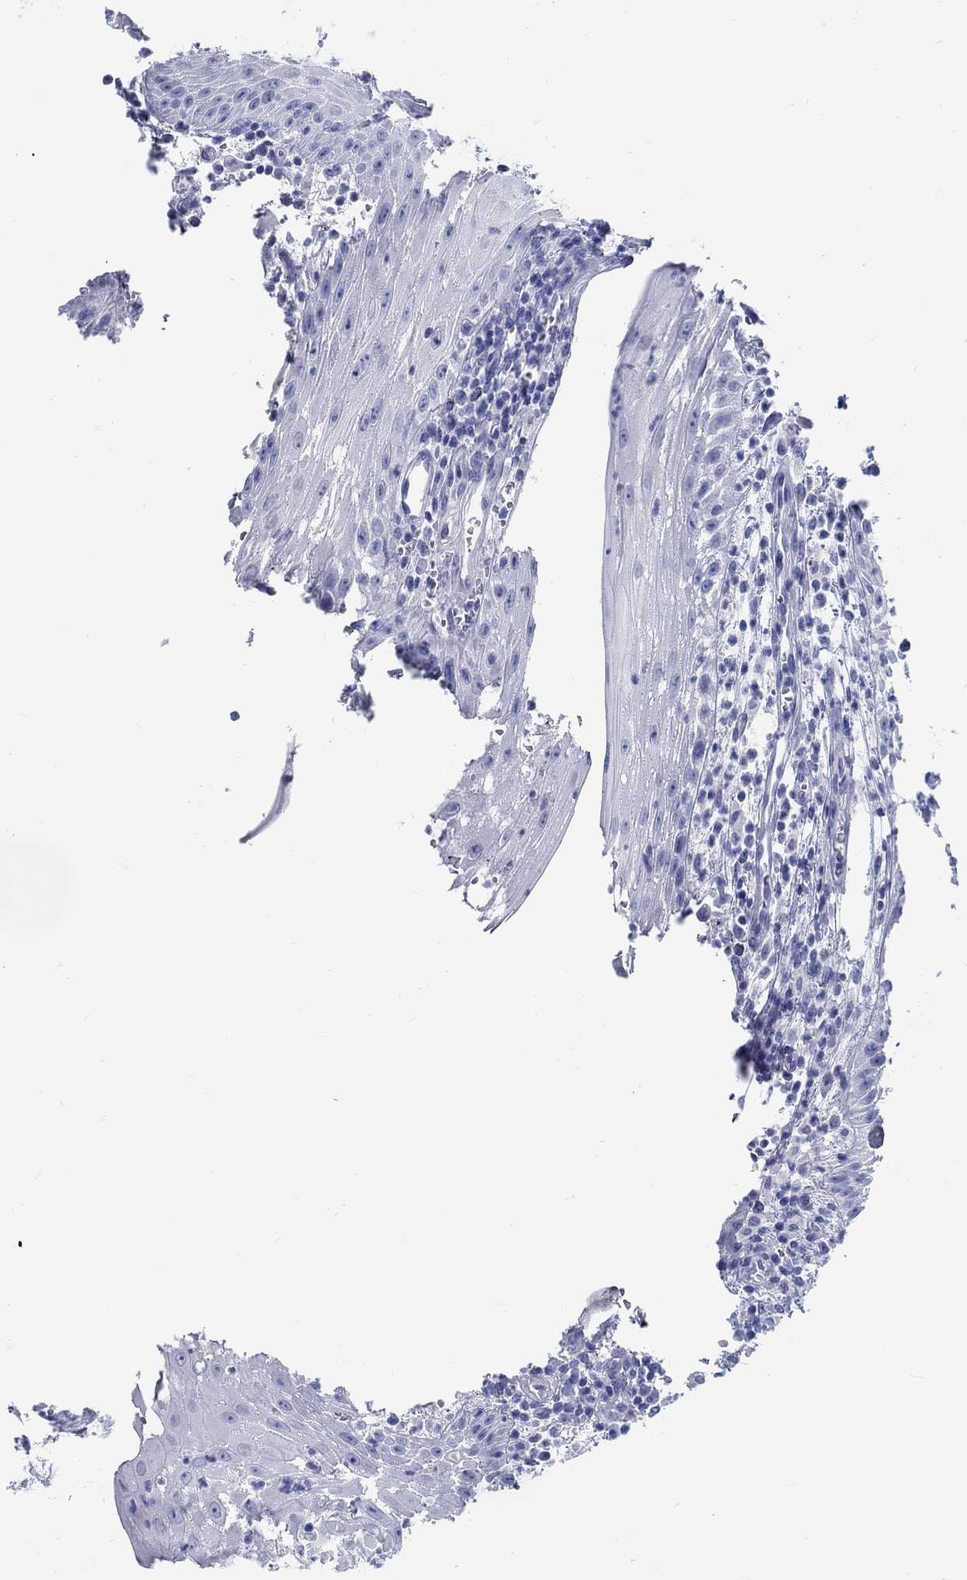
{"staining": {"intensity": "negative", "quantity": "none", "location": "none"}, "tissue": "head and neck cancer", "cell_type": "Tumor cells", "image_type": "cancer", "snomed": [{"axis": "morphology", "description": "Squamous cell carcinoma, NOS"}, {"axis": "topography", "description": "Oral tissue"}, {"axis": "topography", "description": "Head-Neck"}], "caption": "Immunohistochemistry (IHC) image of neoplastic tissue: head and neck squamous cell carcinoma stained with DAB (3,3'-diaminobenzidine) exhibits no significant protein staining in tumor cells. Brightfield microscopy of immunohistochemistry stained with DAB (brown) and hematoxylin (blue), captured at high magnification.", "gene": "RD3L", "patient": {"sex": "male", "age": 58}}